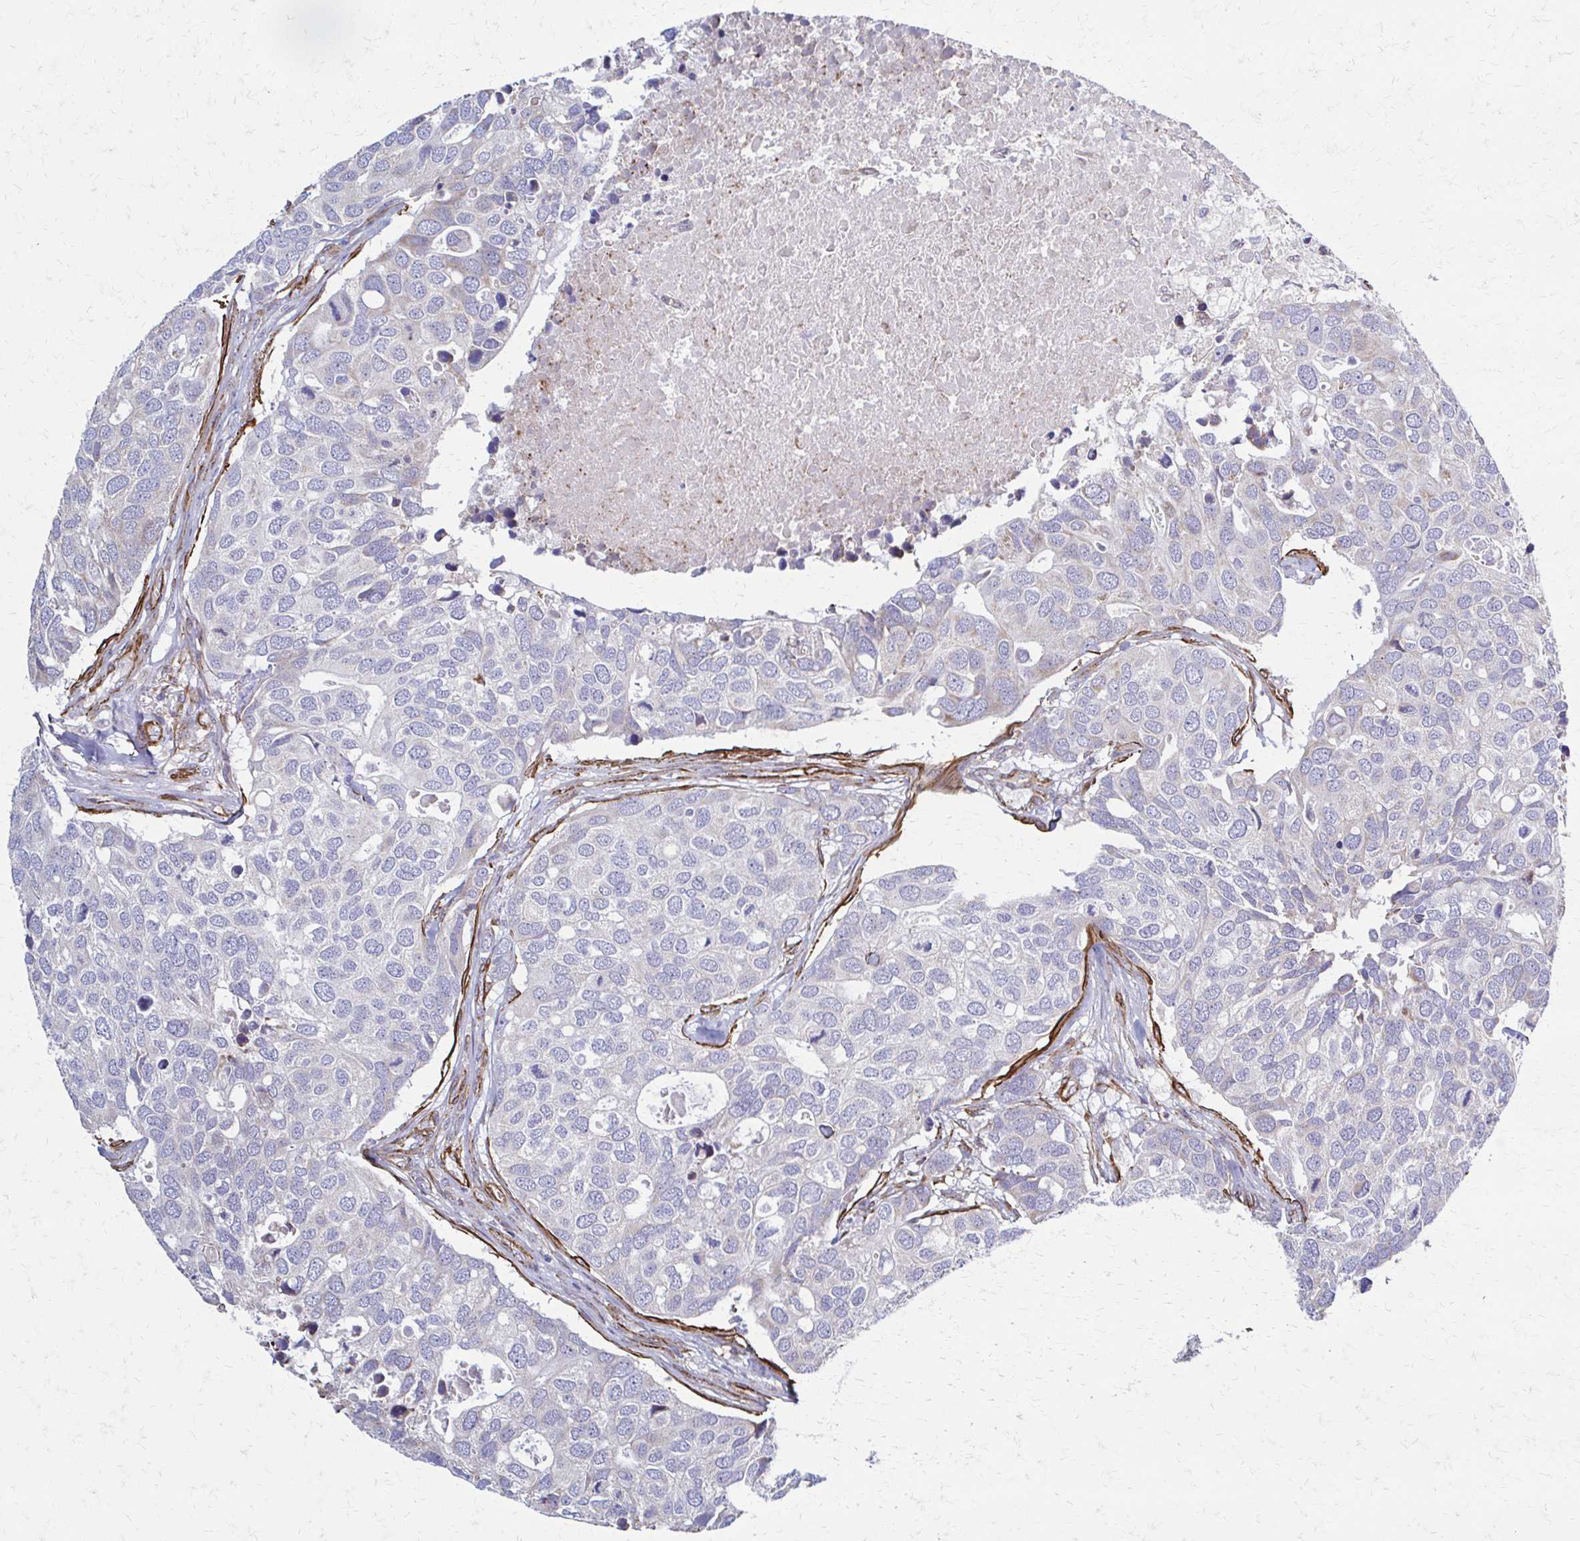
{"staining": {"intensity": "negative", "quantity": "none", "location": "none"}, "tissue": "breast cancer", "cell_type": "Tumor cells", "image_type": "cancer", "snomed": [{"axis": "morphology", "description": "Duct carcinoma"}, {"axis": "topography", "description": "Breast"}], "caption": "Immunohistochemistry (IHC) image of human breast cancer stained for a protein (brown), which displays no expression in tumor cells.", "gene": "TIMMDC1", "patient": {"sex": "female", "age": 83}}